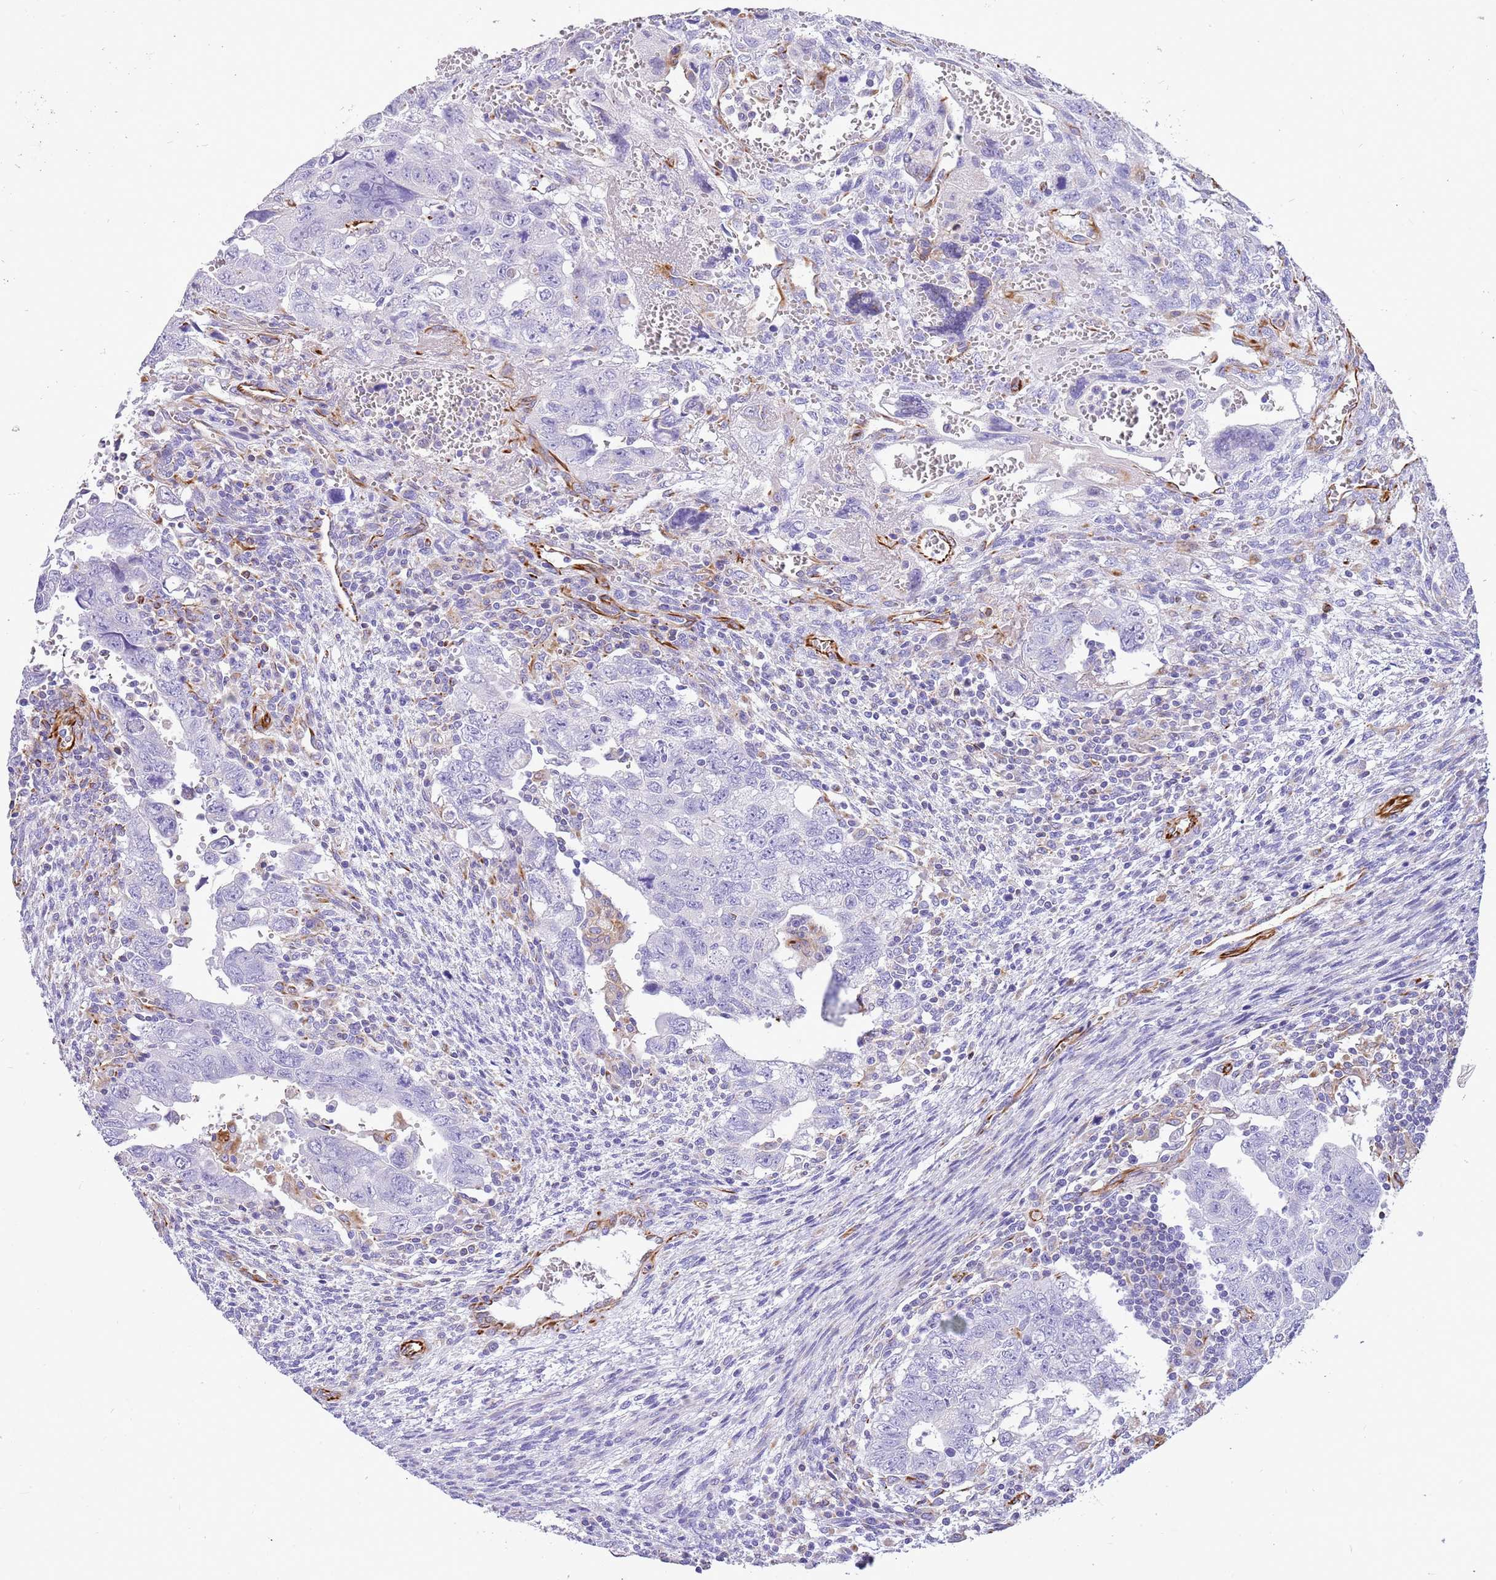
{"staining": {"intensity": "negative", "quantity": "none", "location": "none"}, "tissue": "testis cancer", "cell_type": "Tumor cells", "image_type": "cancer", "snomed": [{"axis": "morphology", "description": "Carcinoma, Embryonal, NOS"}, {"axis": "topography", "description": "Testis"}], "caption": "Testis embryonal carcinoma was stained to show a protein in brown. There is no significant positivity in tumor cells.", "gene": "ZDHHC1", "patient": {"sex": "male", "age": 28}}